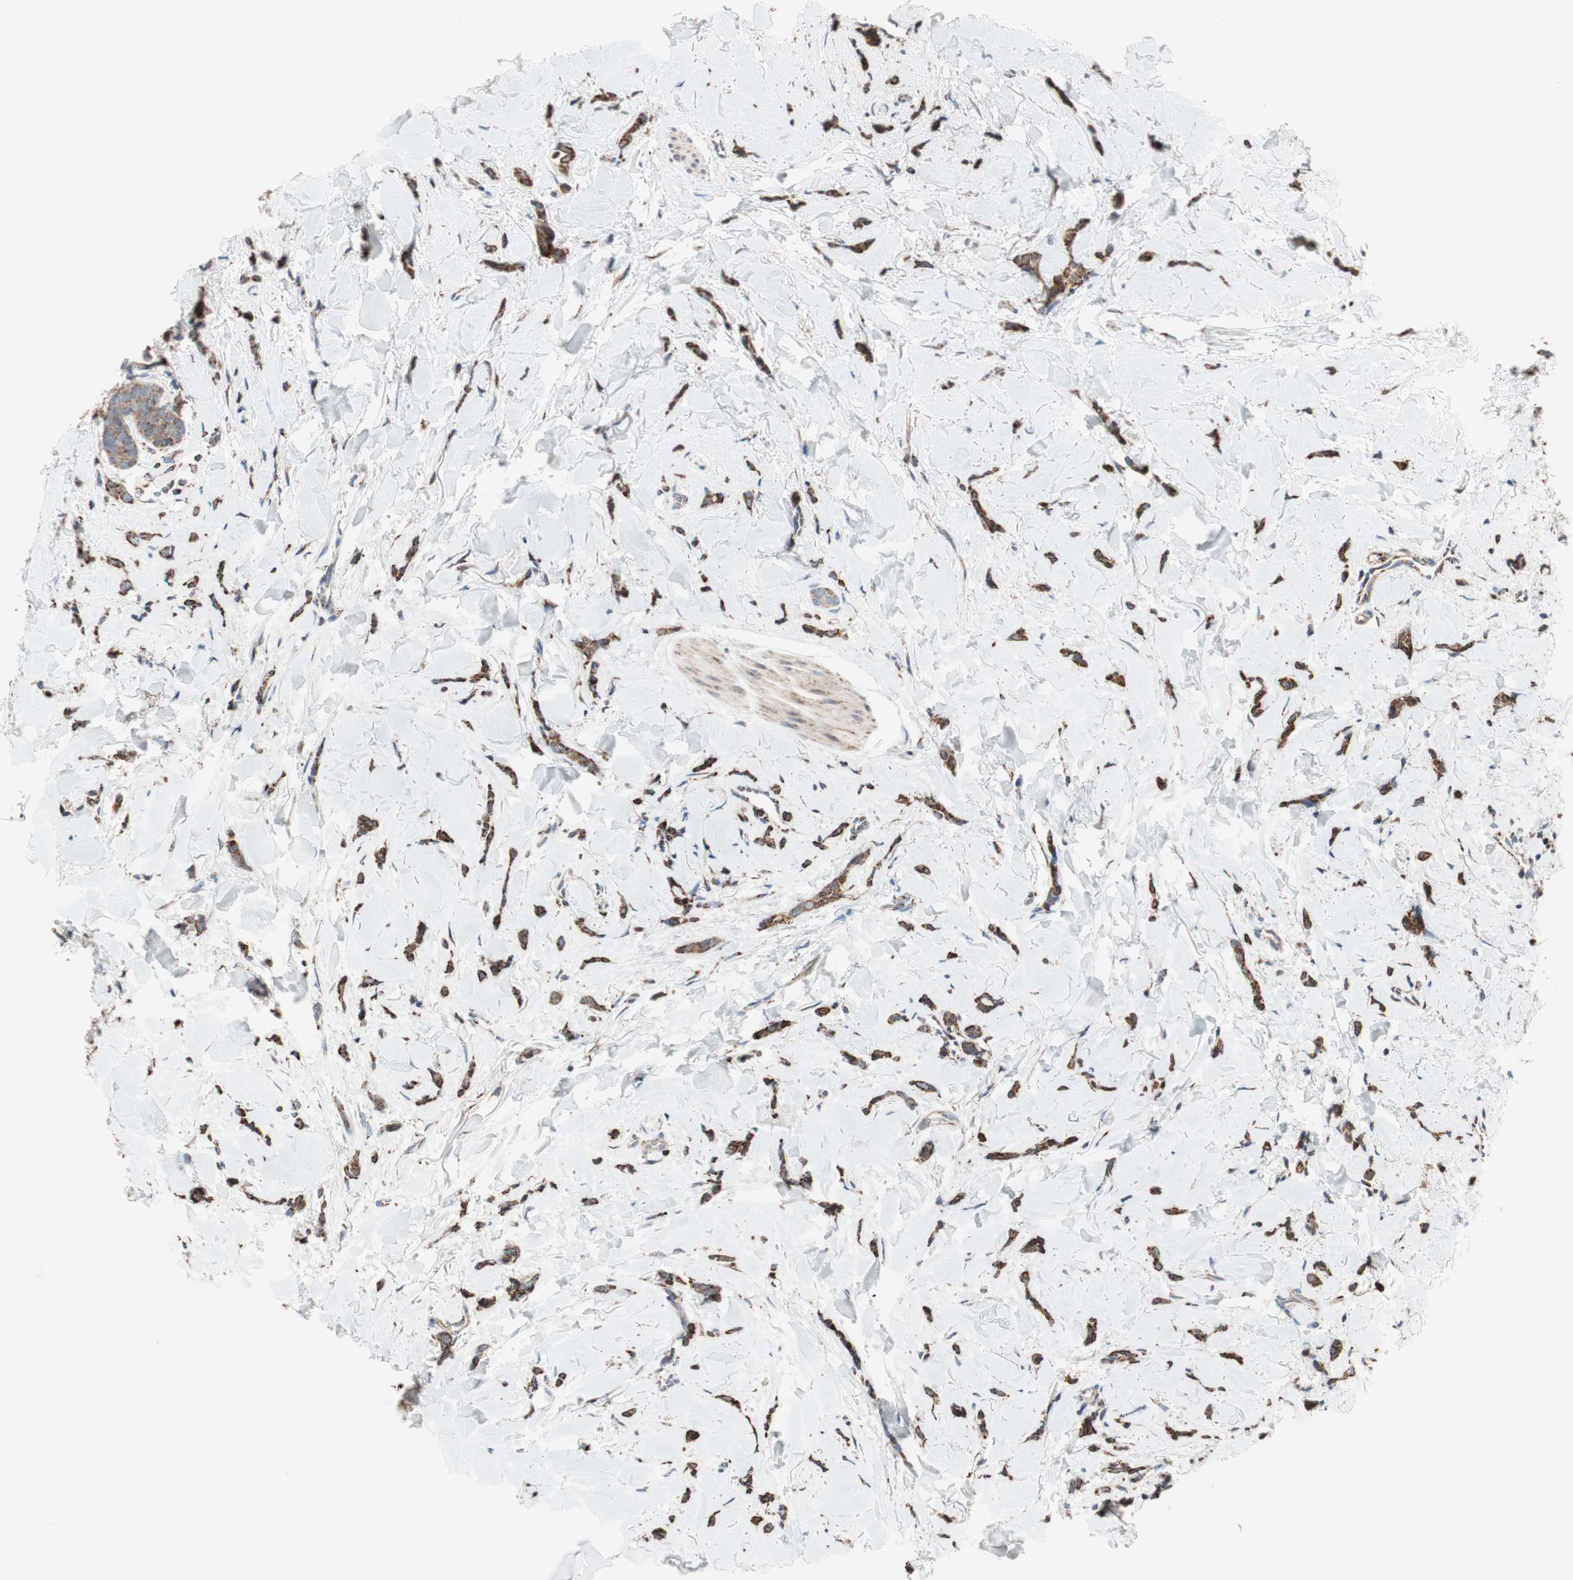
{"staining": {"intensity": "strong", "quantity": ">75%", "location": "cytoplasmic/membranous"}, "tissue": "breast cancer", "cell_type": "Tumor cells", "image_type": "cancer", "snomed": [{"axis": "morphology", "description": "Lobular carcinoma"}, {"axis": "topography", "description": "Skin"}, {"axis": "topography", "description": "Breast"}], "caption": "IHC image of neoplastic tissue: breast cancer (lobular carcinoma) stained using immunohistochemistry exhibits high levels of strong protein expression localized specifically in the cytoplasmic/membranous of tumor cells, appearing as a cytoplasmic/membranous brown color.", "gene": "PCSK4", "patient": {"sex": "female", "age": 46}}